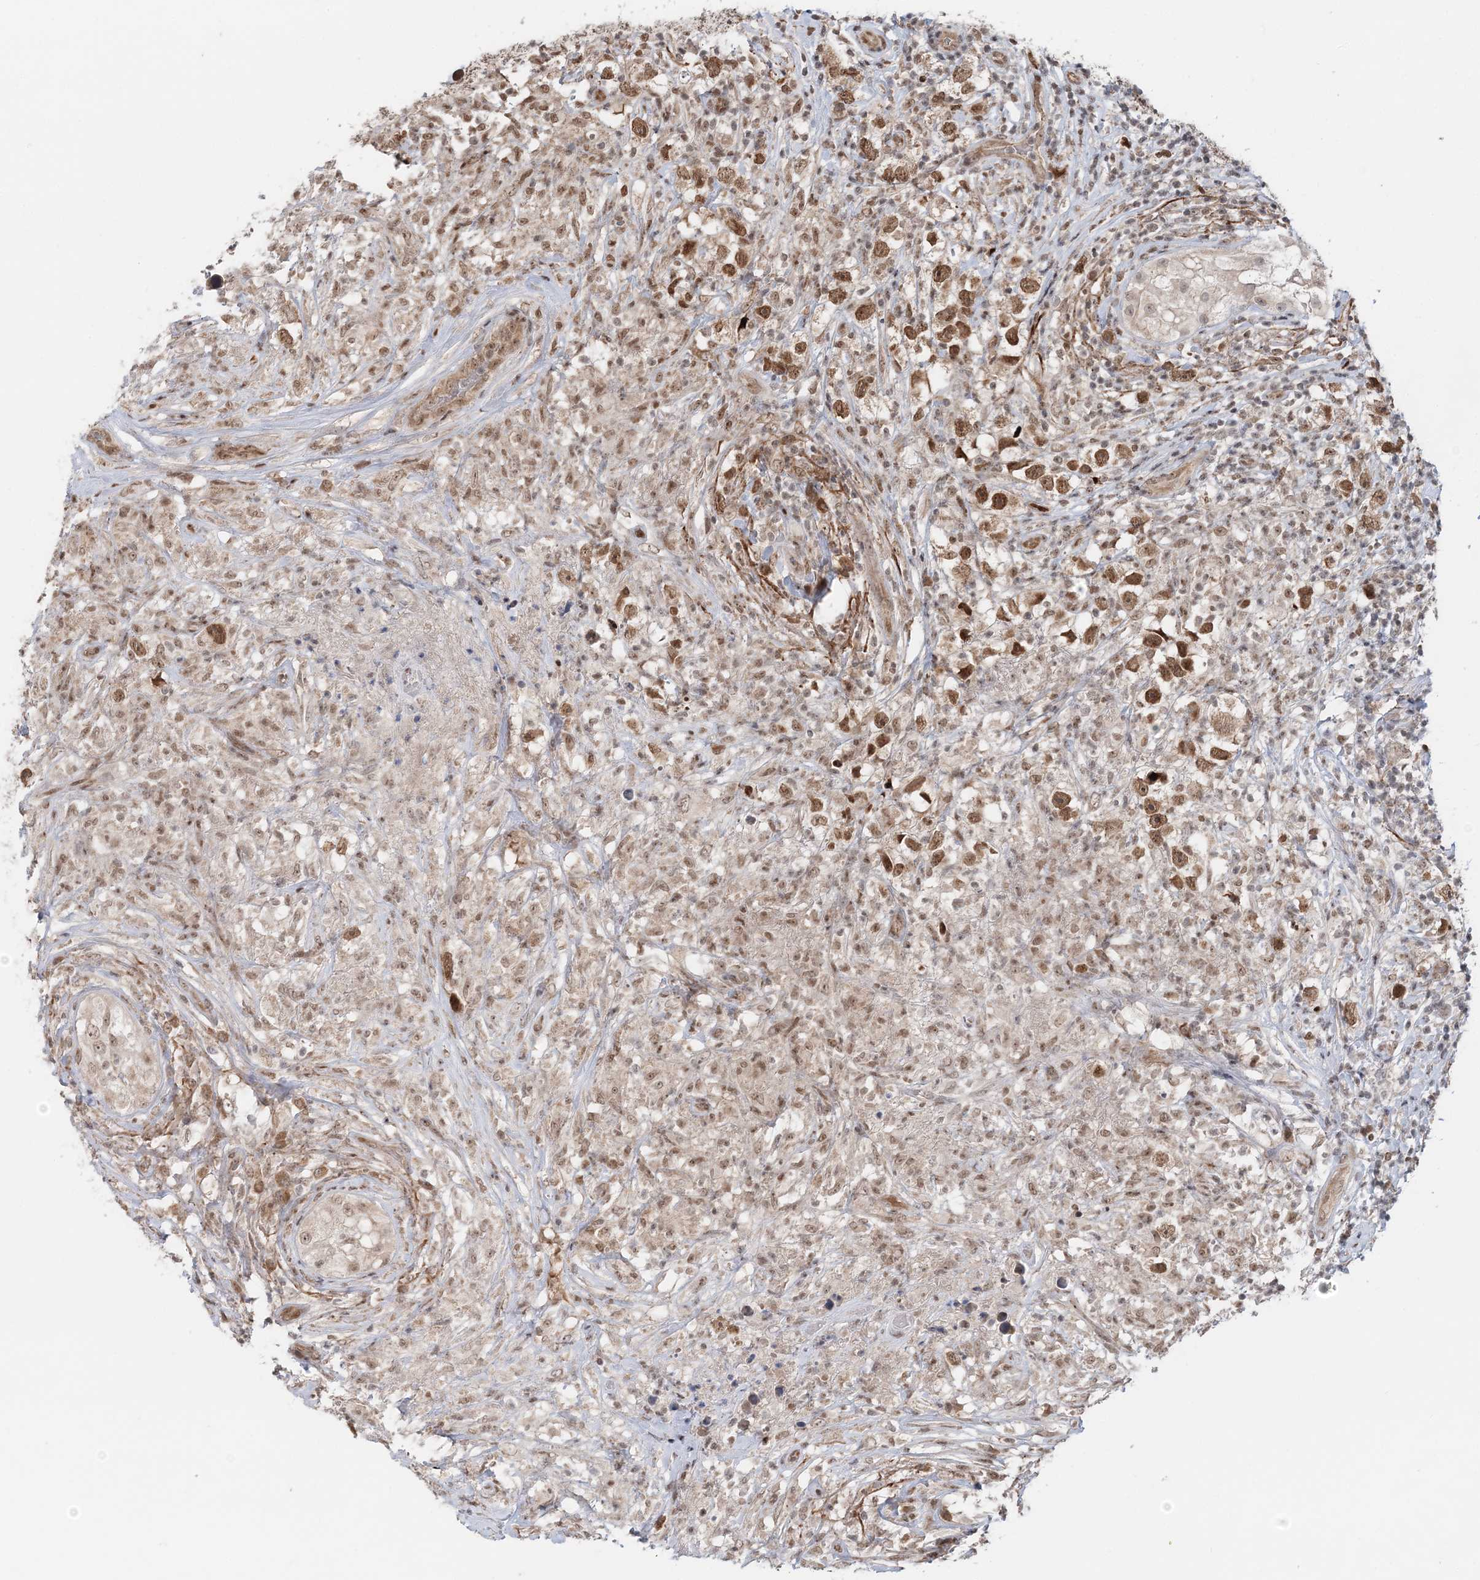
{"staining": {"intensity": "moderate", "quantity": ">75%", "location": "nuclear"}, "tissue": "testis cancer", "cell_type": "Tumor cells", "image_type": "cancer", "snomed": [{"axis": "morphology", "description": "Seminoma, NOS"}, {"axis": "topography", "description": "Testis"}], "caption": "Testis cancer (seminoma) stained with a brown dye demonstrates moderate nuclear positive expression in about >75% of tumor cells.", "gene": "NOA1", "patient": {"sex": "male", "age": 49}}